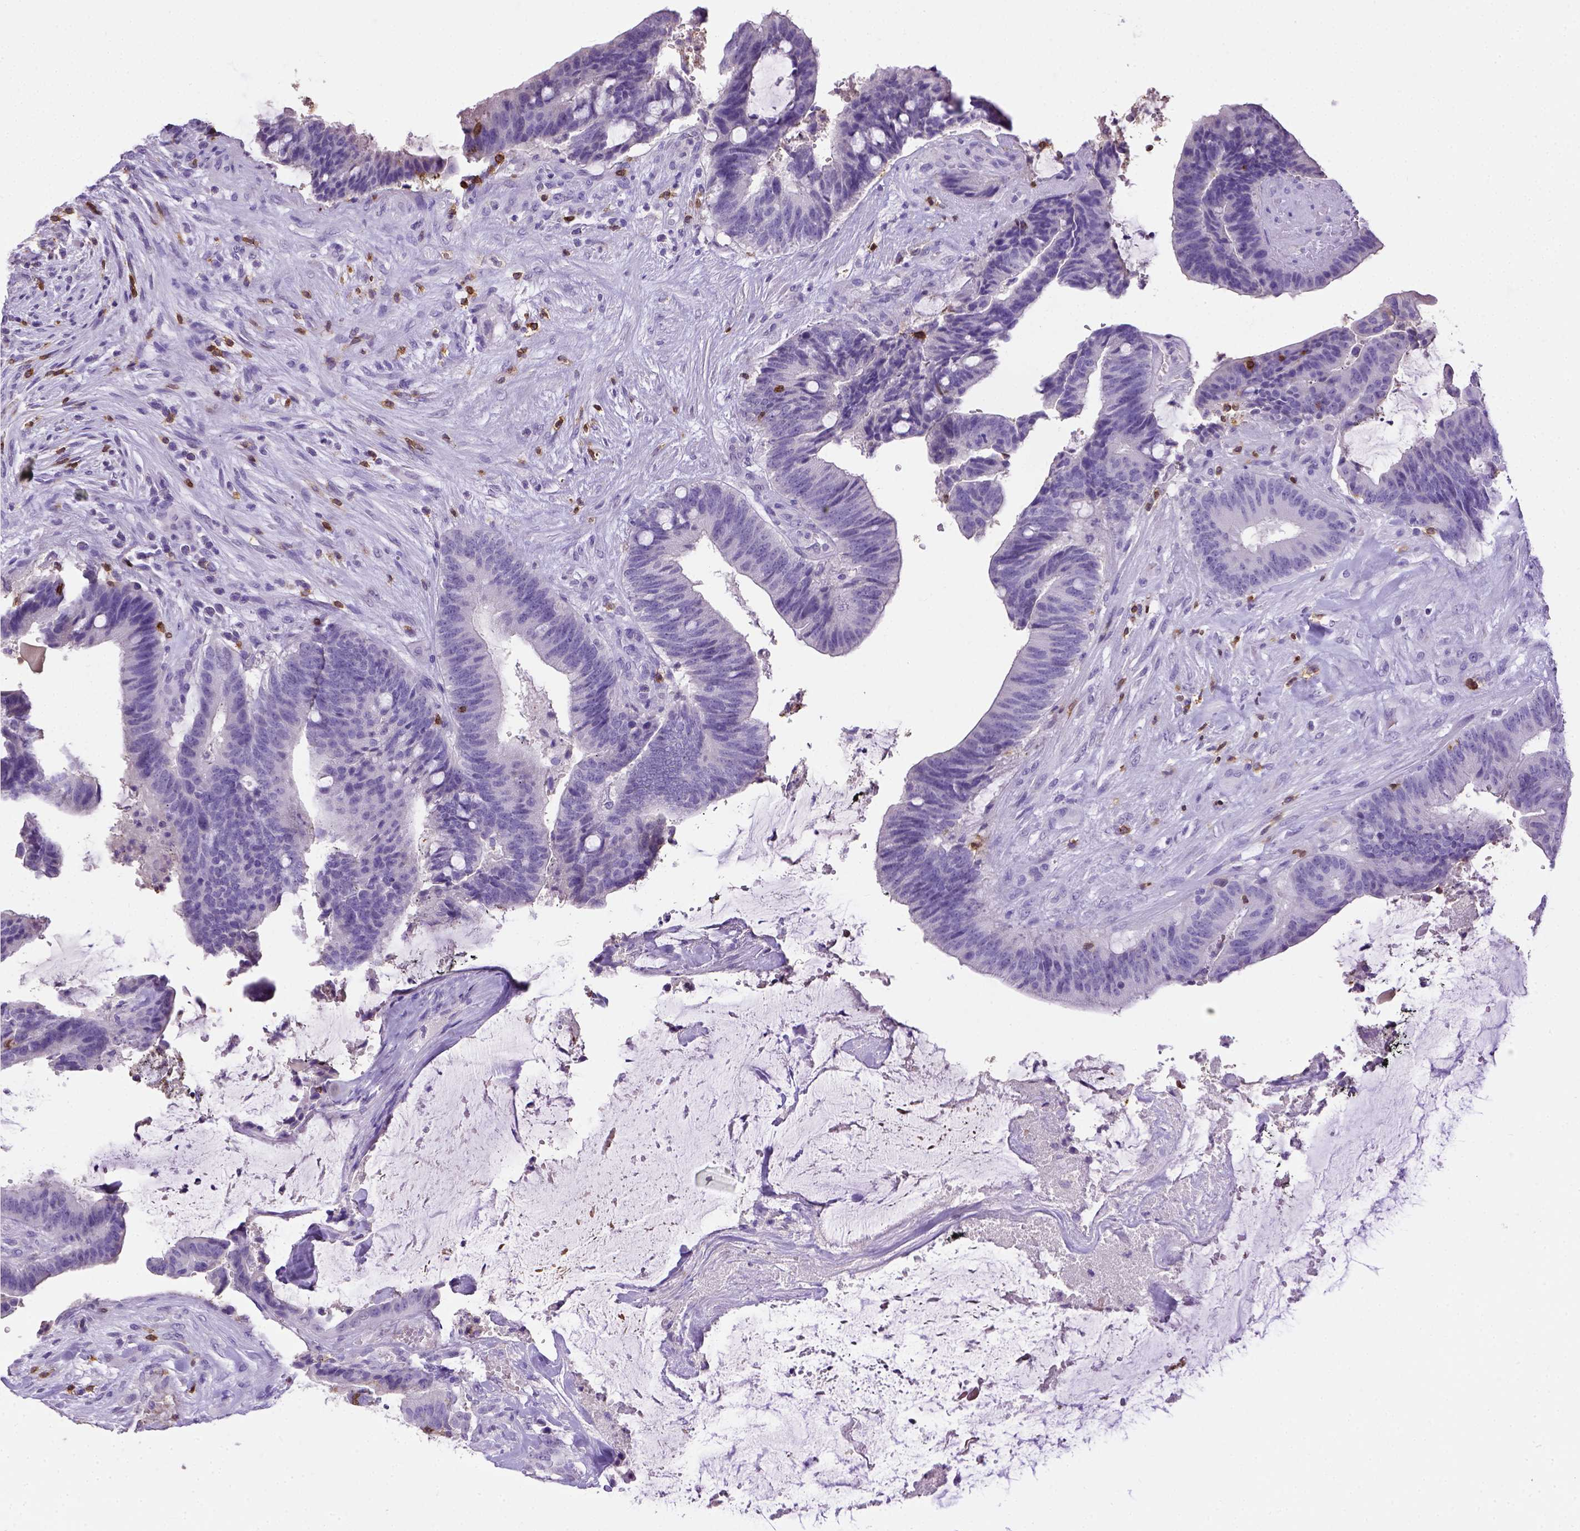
{"staining": {"intensity": "negative", "quantity": "none", "location": "none"}, "tissue": "colorectal cancer", "cell_type": "Tumor cells", "image_type": "cancer", "snomed": [{"axis": "morphology", "description": "Adenocarcinoma, NOS"}, {"axis": "topography", "description": "Colon"}], "caption": "This is an immunohistochemistry photomicrograph of human colorectal cancer (adenocarcinoma). There is no positivity in tumor cells.", "gene": "CD3E", "patient": {"sex": "female", "age": 43}}